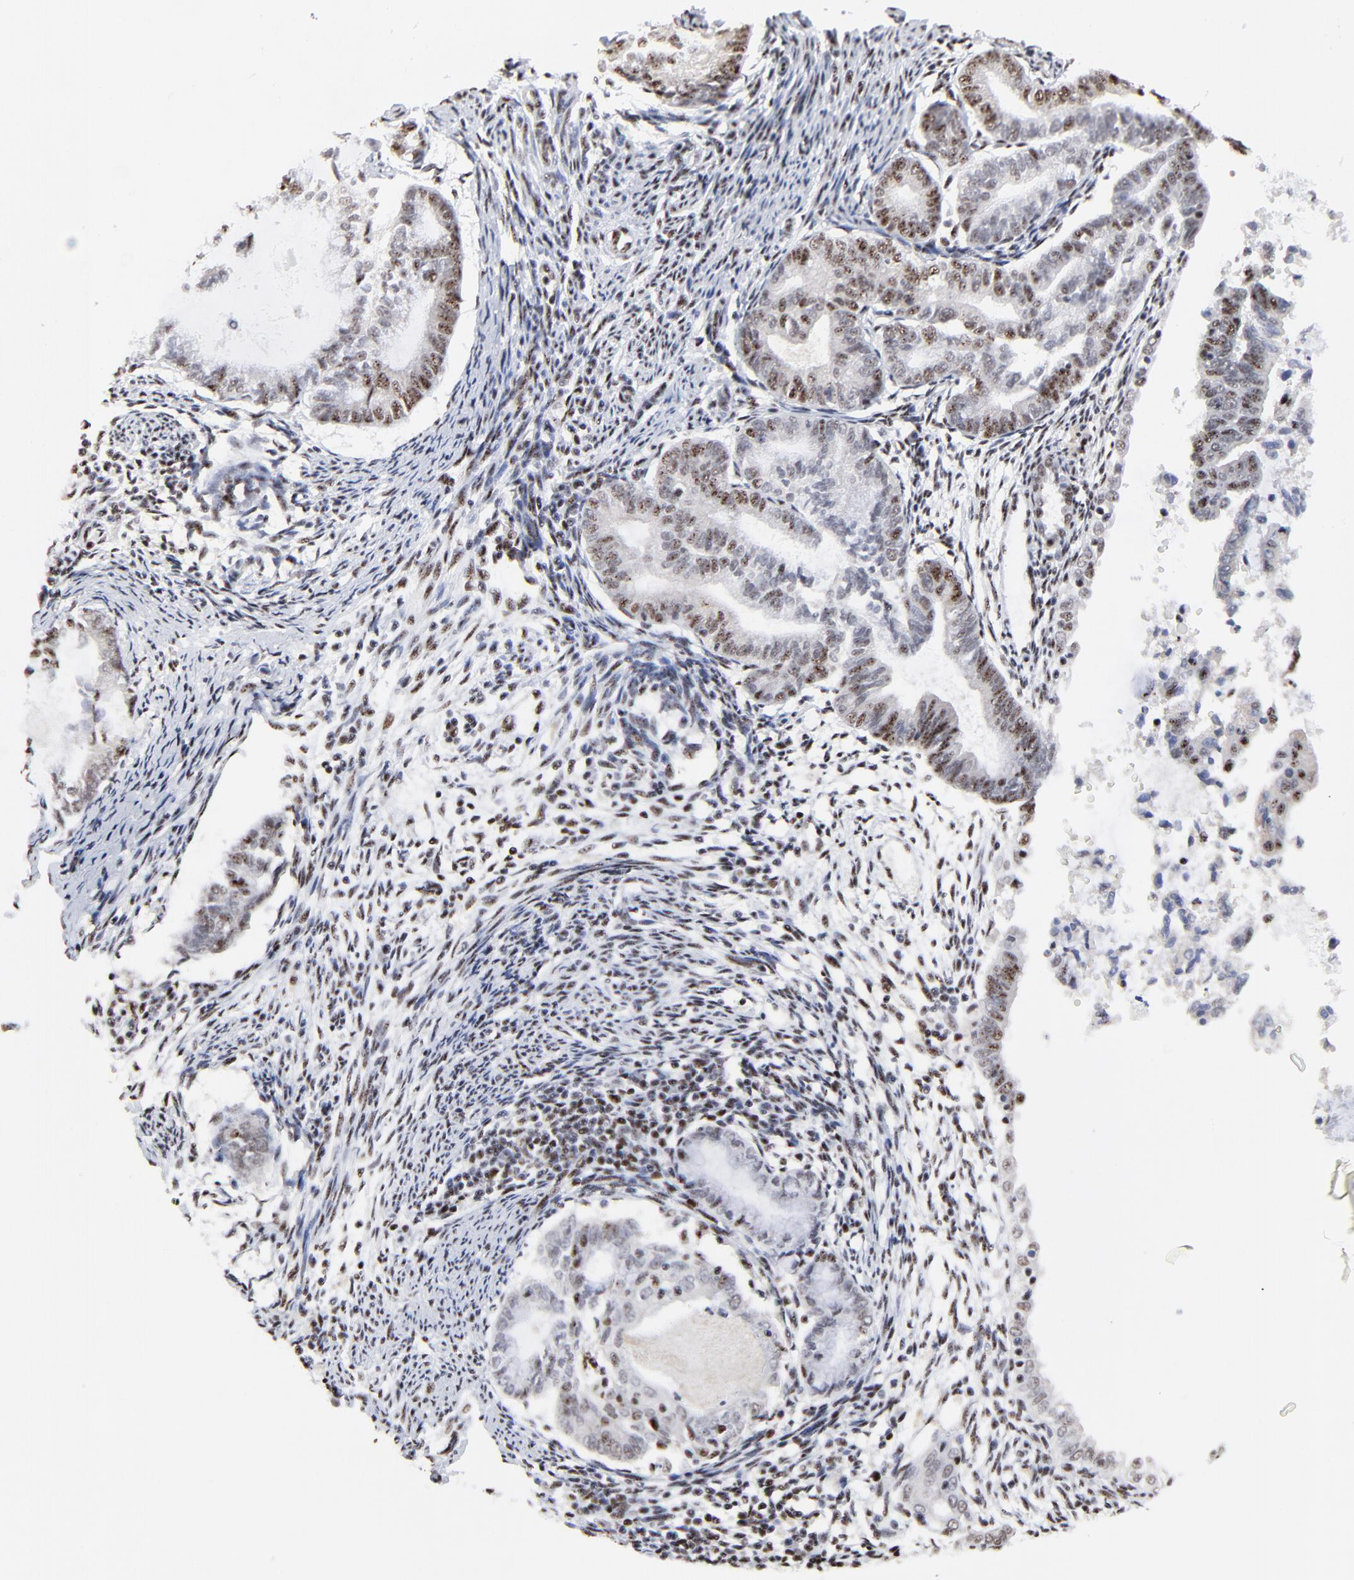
{"staining": {"intensity": "moderate", "quantity": "25%-75%", "location": "nuclear"}, "tissue": "endometrial cancer", "cell_type": "Tumor cells", "image_type": "cancer", "snomed": [{"axis": "morphology", "description": "Adenocarcinoma, NOS"}, {"axis": "topography", "description": "Endometrium"}], "caption": "A micrograph showing moderate nuclear staining in approximately 25%-75% of tumor cells in adenocarcinoma (endometrial), as visualized by brown immunohistochemical staining.", "gene": "MBD4", "patient": {"sex": "female", "age": 63}}